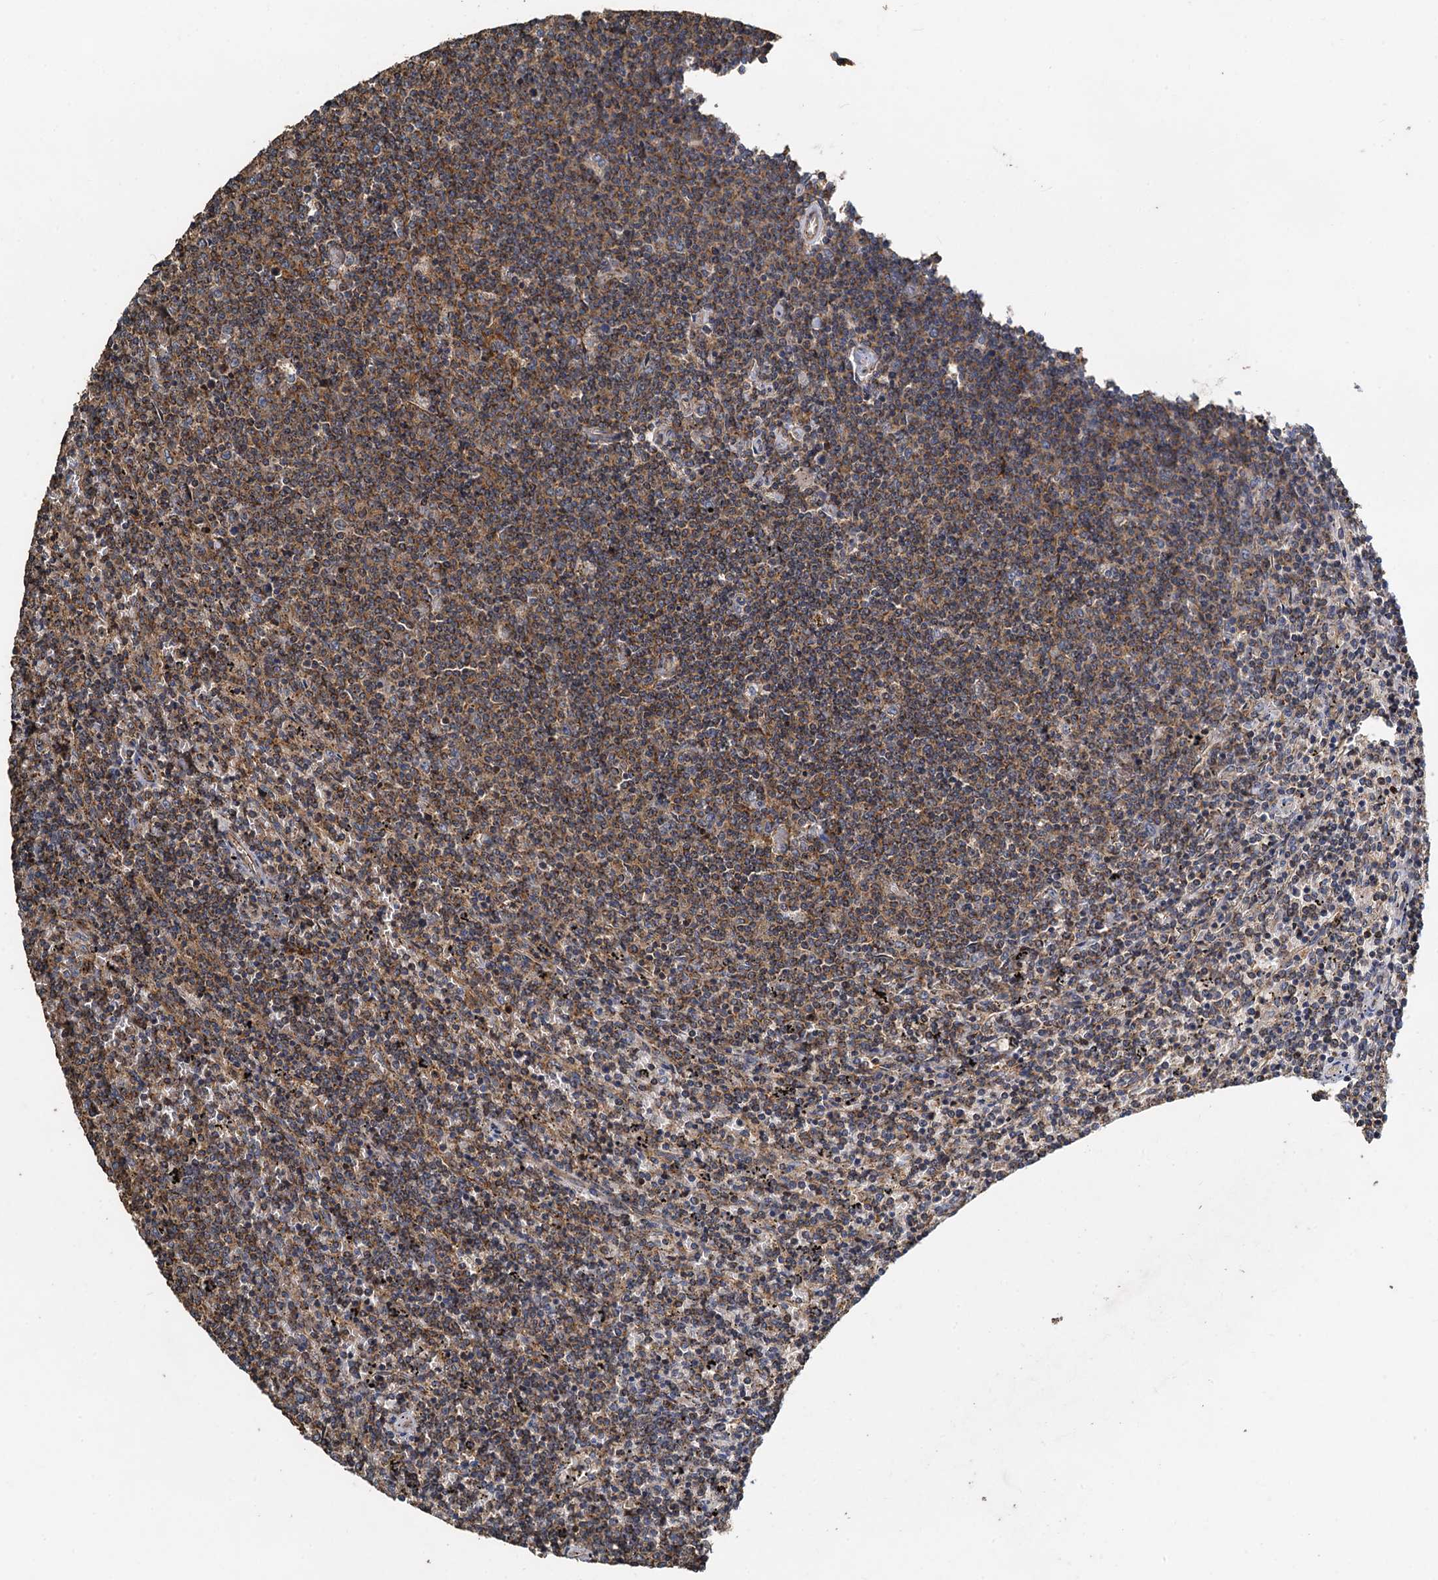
{"staining": {"intensity": "moderate", "quantity": "25%-75%", "location": "cytoplasmic/membranous"}, "tissue": "lymphoma", "cell_type": "Tumor cells", "image_type": "cancer", "snomed": [{"axis": "morphology", "description": "Malignant lymphoma, non-Hodgkin's type, Low grade"}, {"axis": "topography", "description": "Spleen"}], "caption": "A photomicrograph of lymphoma stained for a protein reveals moderate cytoplasmic/membranous brown staining in tumor cells. The staining is performed using DAB brown chromogen to label protein expression. The nuclei are counter-stained blue using hematoxylin.", "gene": "SDS", "patient": {"sex": "female", "age": 50}}